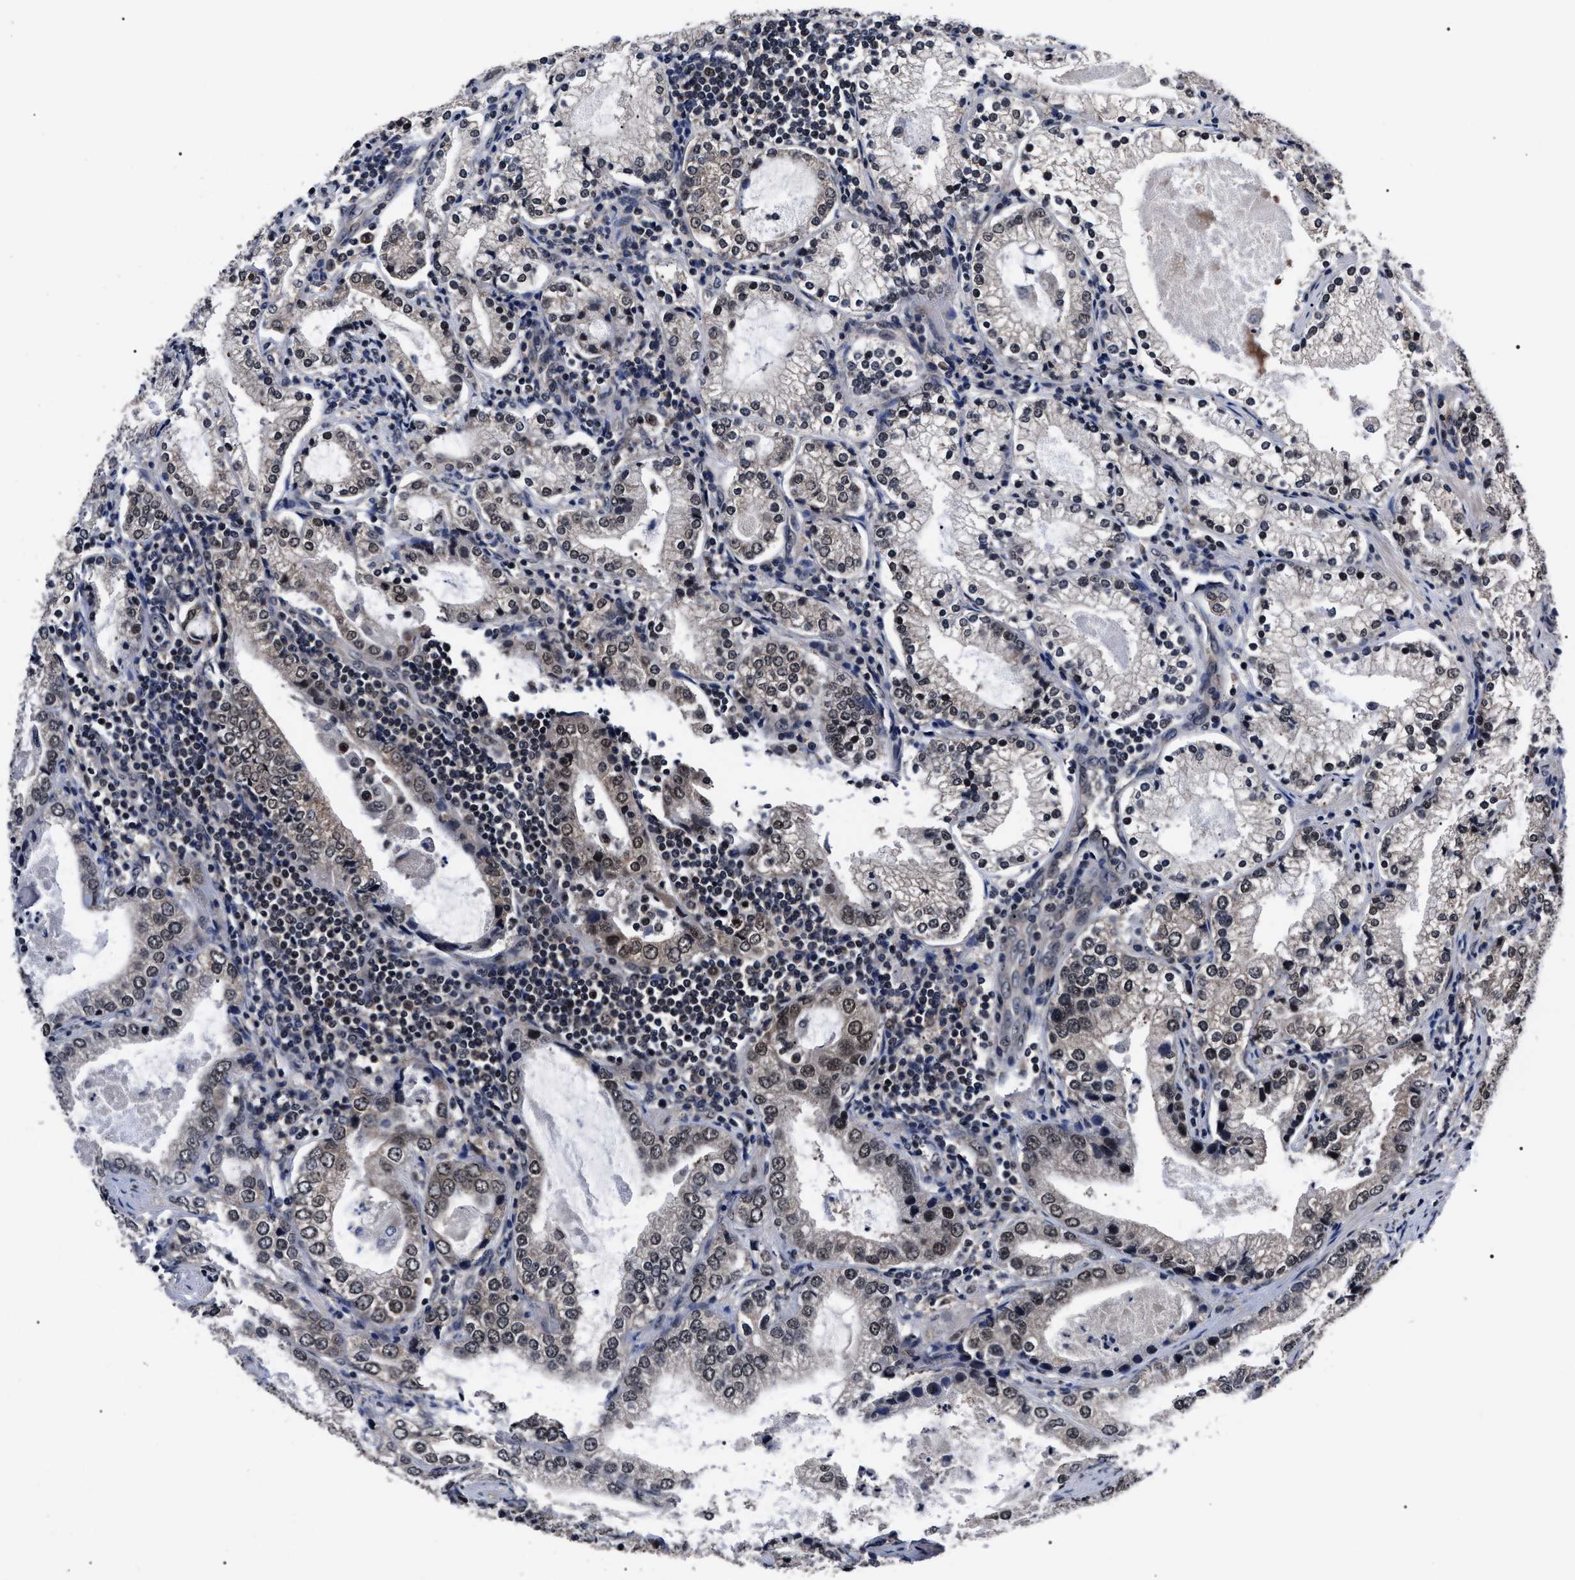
{"staining": {"intensity": "weak", "quantity": "25%-75%", "location": "cytoplasmic/membranous,nuclear"}, "tissue": "prostate cancer", "cell_type": "Tumor cells", "image_type": "cancer", "snomed": [{"axis": "morphology", "description": "Adenocarcinoma, High grade"}, {"axis": "topography", "description": "Prostate"}], "caption": "Tumor cells display low levels of weak cytoplasmic/membranous and nuclear expression in approximately 25%-75% of cells in prostate cancer (high-grade adenocarcinoma).", "gene": "CSNK2A1", "patient": {"sex": "male", "age": 63}}